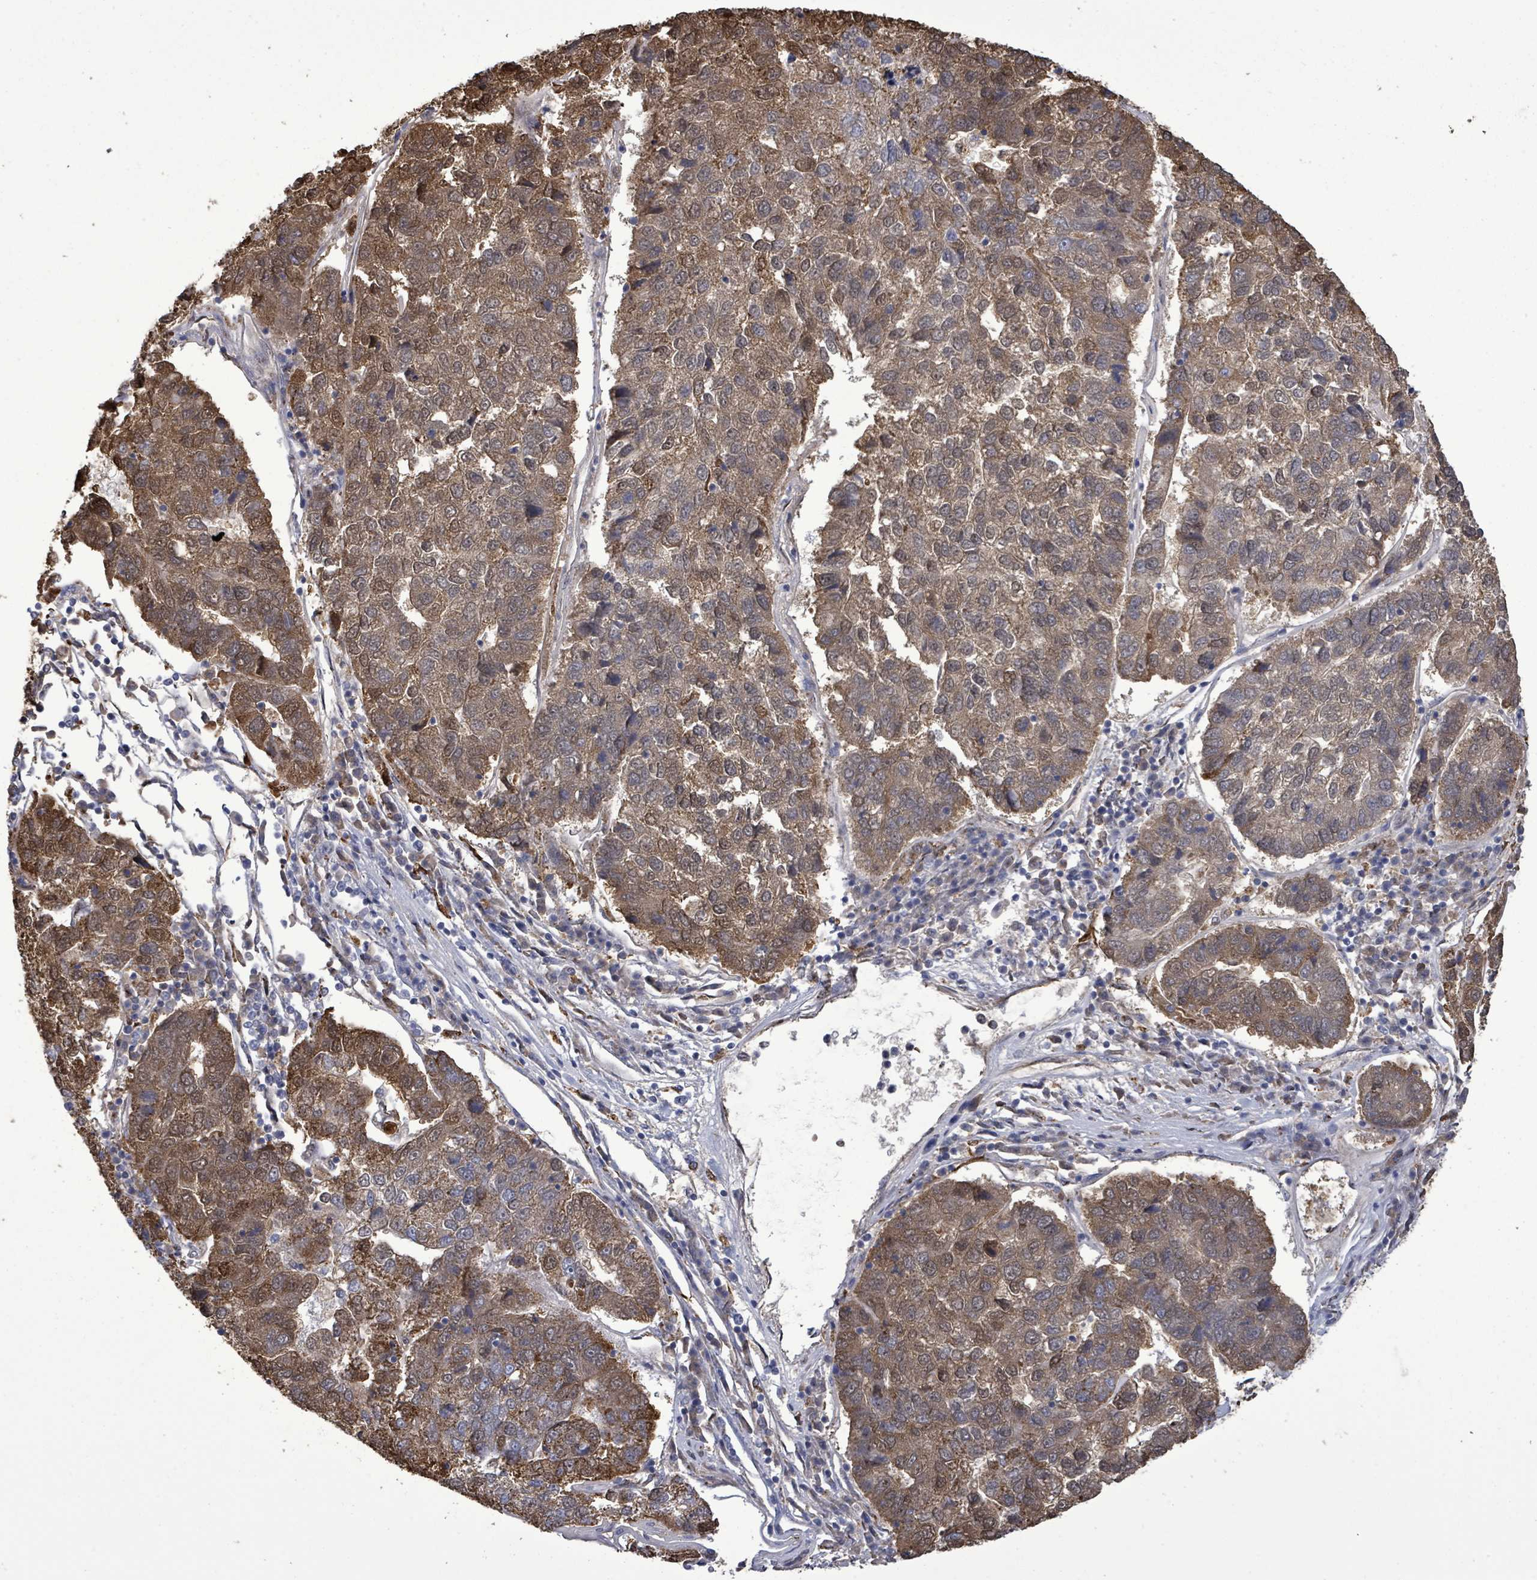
{"staining": {"intensity": "strong", "quantity": "25%-75%", "location": "cytoplasmic/membranous,nuclear"}, "tissue": "pancreatic cancer", "cell_type": "Tumor cells", "image_type": "cancer", "snomed": [{"axis": "morphology", "description": "Adenocarcinoma, NOS"}, {"axis": "topography", "description": "Pancreas"}], "caption": "Immunohistochemistry (DAB (3,3'-diaminobenzidine)) staining of human pancreatic adenocarcinoma displays strong cytoplasmic/membranous and nuclear protein positivity in approximately 25%-75% of tumor cells. Ihc stains the protein in brown and the nuclei are stained blue.", "gene": "MTMR12", "patient": {"sex": "female", "age": 61}}